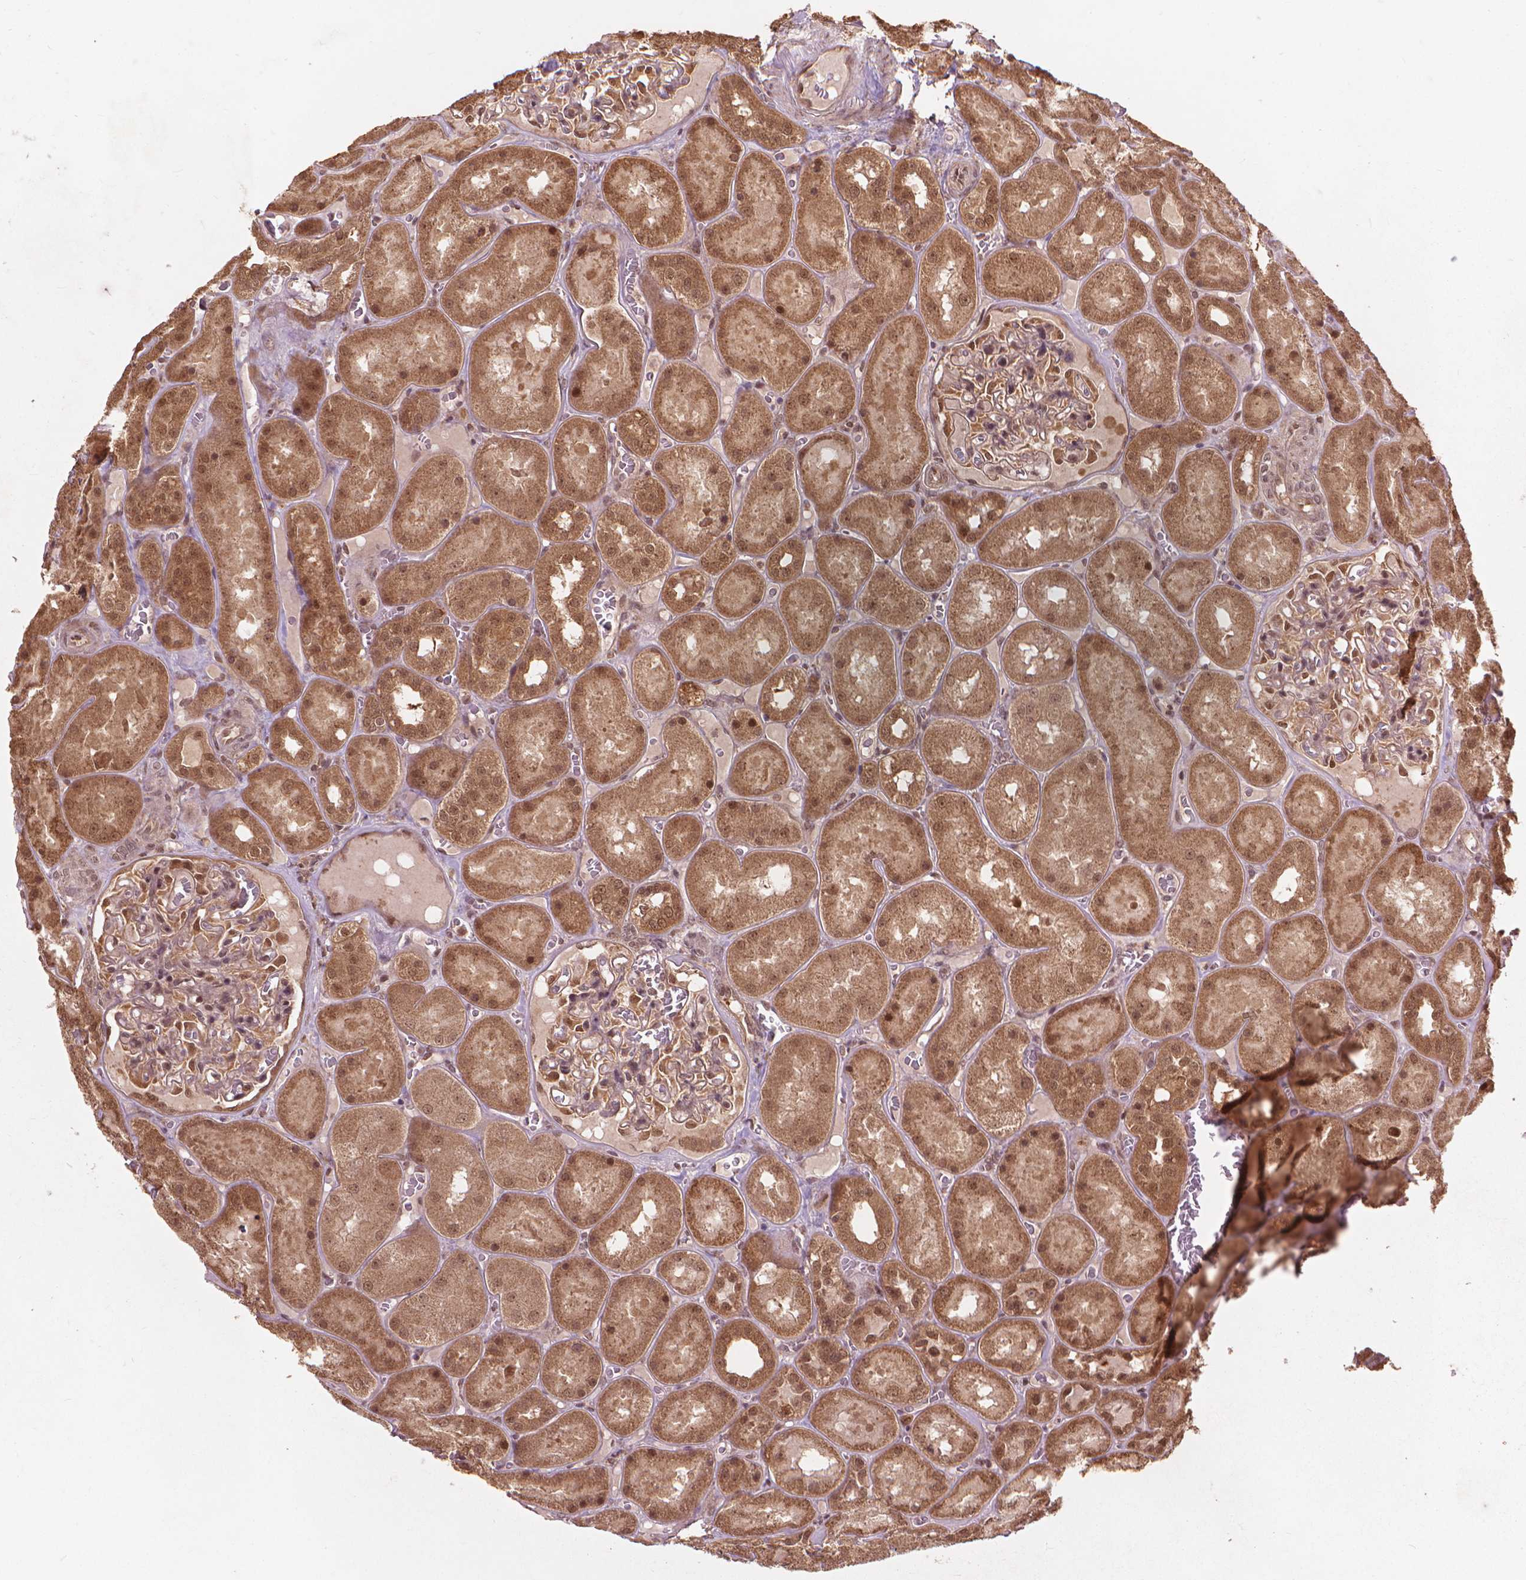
{"staining": {"intensity": "moderate", "quantity": "<25%", "location": "nuclear"}, "tissue": "kidney", "cell_type": "Cells in glomeruli", "image_type": "normal", "snomed": [{"axis": "morphology", "description": "Normal tissue, NOS"}, {"axis": "topography", "description": "Kidney"}], "caption": "Immunohistochemical staining of benign human kidney shows low levels of moderate nuclear expression in approximately <25% of cells in glomeruli.", "gene": "SSU72", "patient": {"sex": "male", "age": 73}}